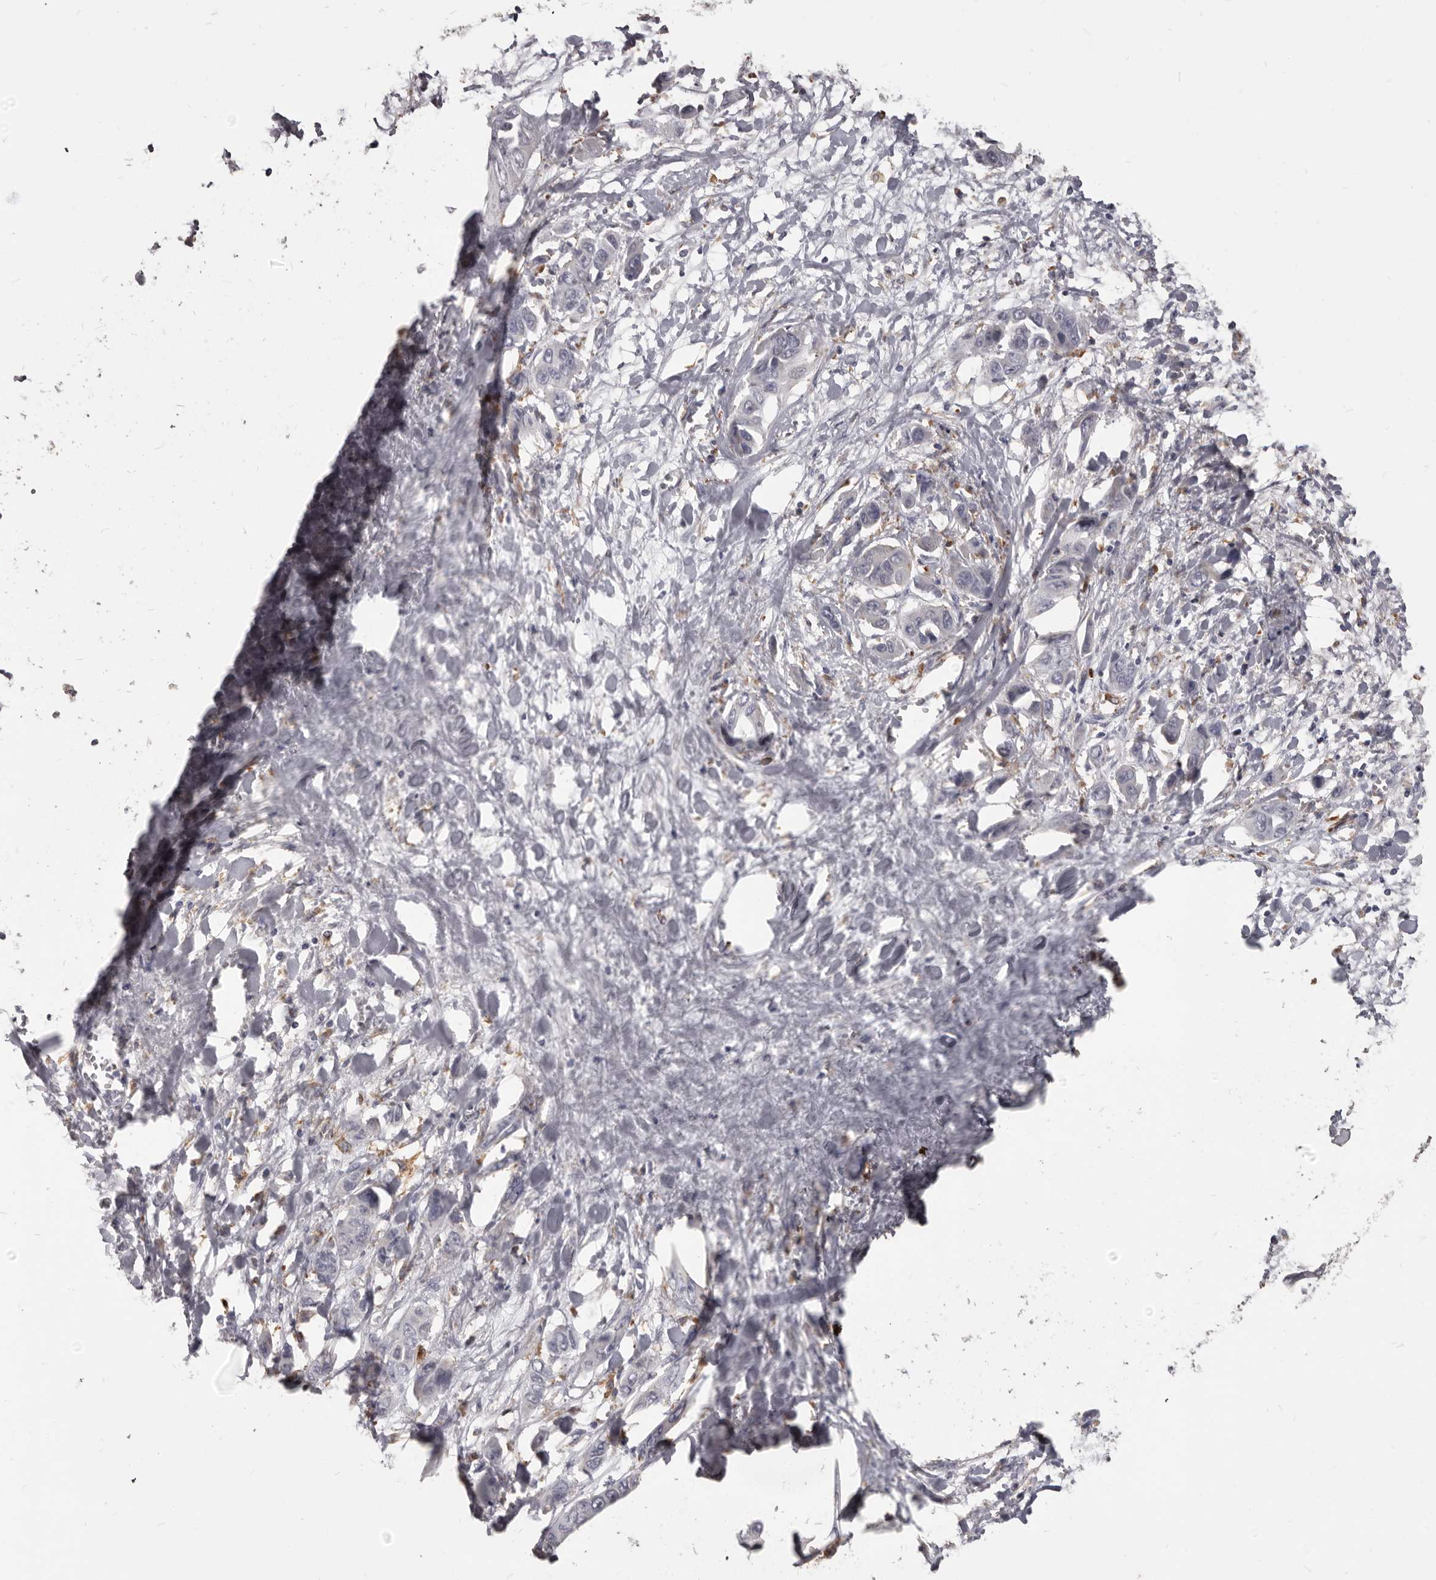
{"staining": {"intensity": "negative", "quantity": "none", "location": "none"}, "tissue": "liver cancer", "cell_type": "Tumor cells", "image_type": "cancer", "snomed": [{"axis": "morphology", "description": "Cholangiocarcinoma"}, {"axis": "topography", "description": "Liver"}], "caption": "Tumor cells show no significant protein expression in cholangiocarcinoma (liver). (Immunohistochemistry (ihc), brightfield microscopy, high magnification).", "gene": "PI4K2A", "patient": {"sex": "female", "age": 52}}